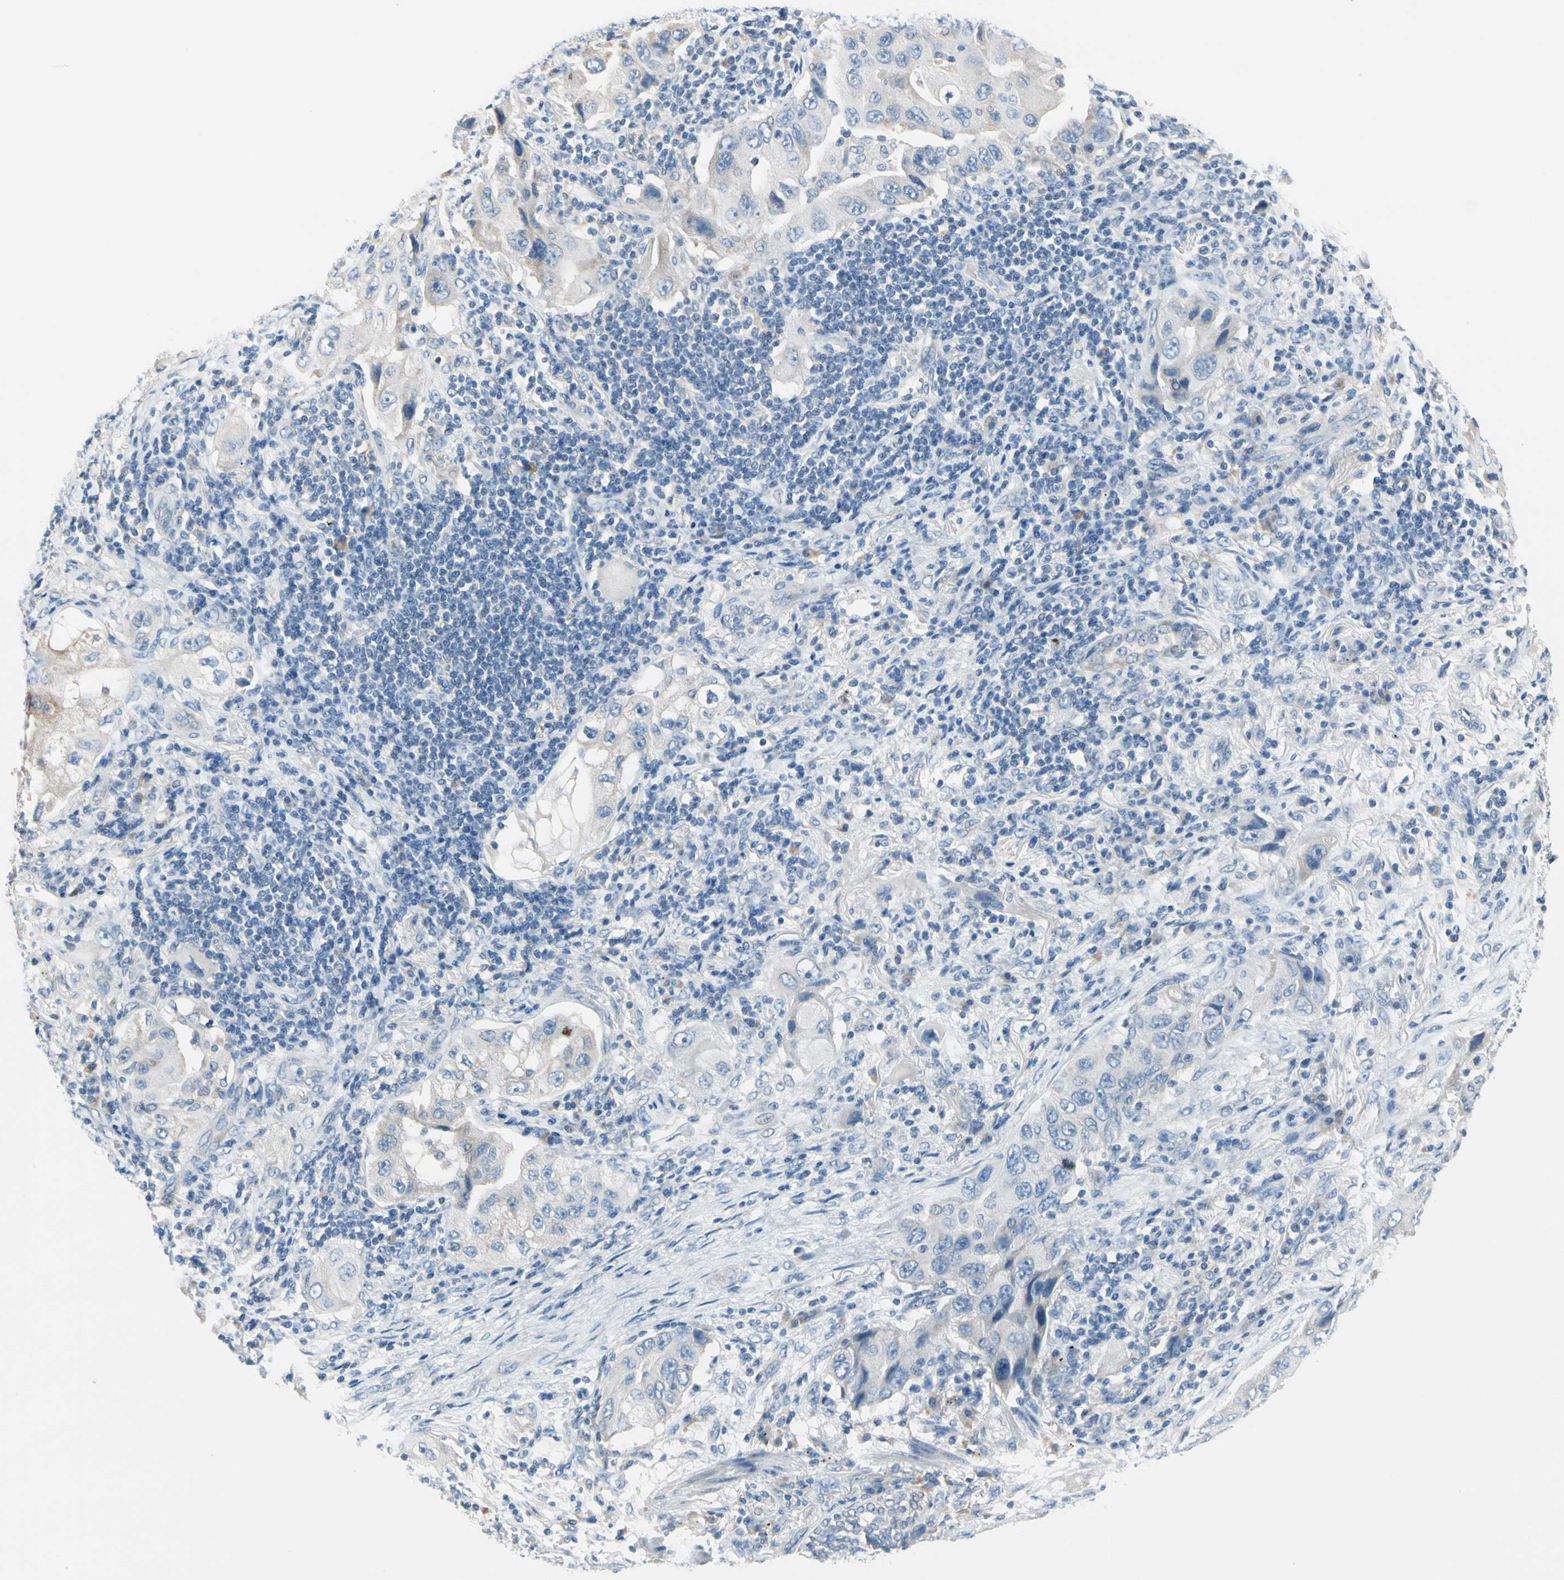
{"staining": {"intensity": "weak", "quantity": "<25%", "location": "cytoplasmic/membranous"}, "tissue": "lung cancer", "cell_type": "Tumor cells", "image_type": "cancer", "snomed": [{"axis": "morphology", "description": "Adenocarcinoma, NOS"}, {"axis": "topography", "description": "Lung"}], "caption": "This is a micrograph of IHC staining of lung cancer (adenocarcinoma), which shows no staining in tumor cells. (Brightfield microscopy of DAB IHC at high magnification).", "gene": "CKAP2", "patient": {"sex": "female", "age": 65}}